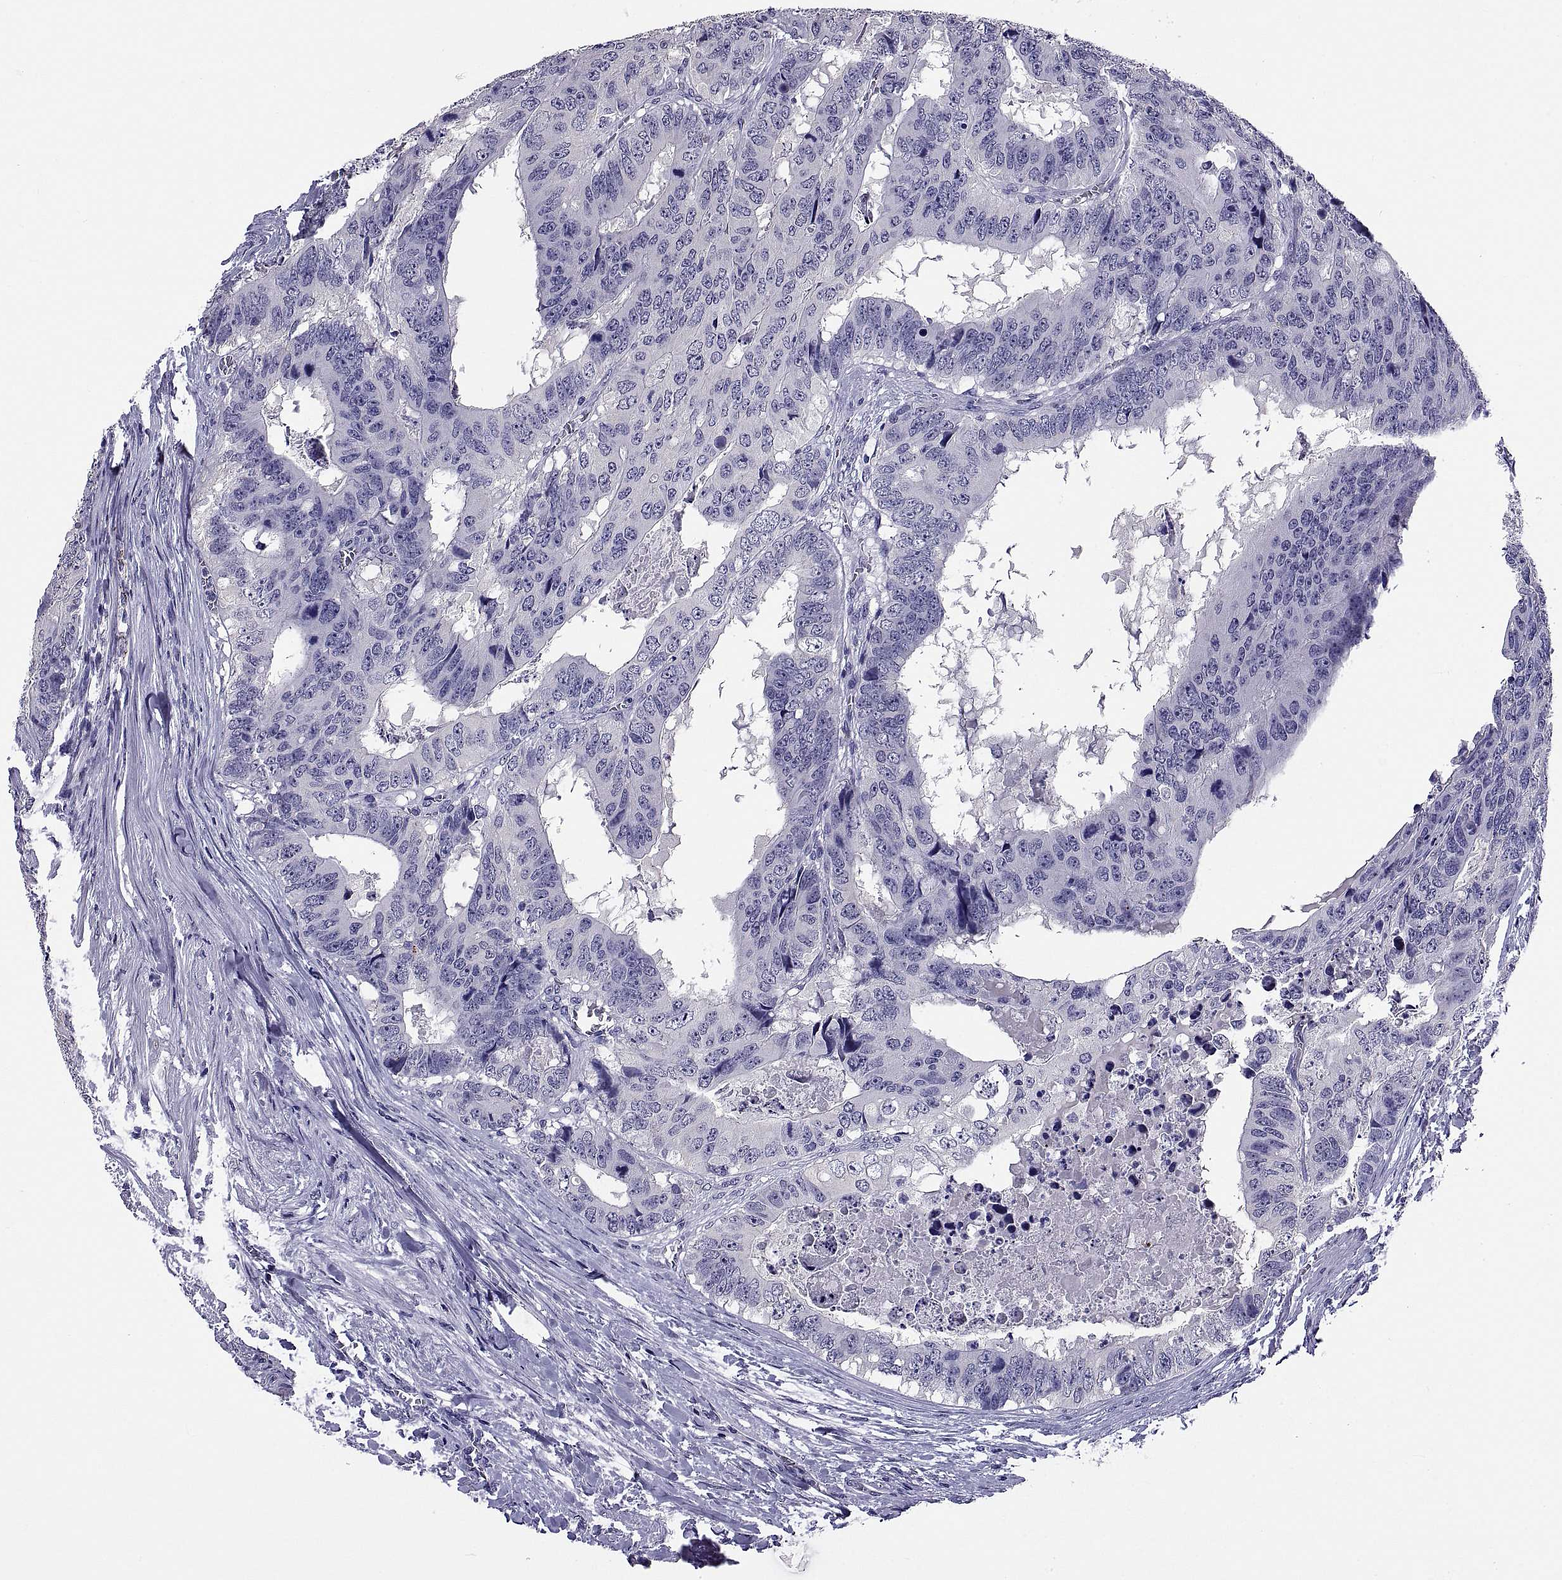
{"staining": {"intensity": "negative", "quantity": "none", "location": "none"}, "tissue": "colorectal cancer", "cell_type": "Tumor cells", "image_type": "cancer", "snomed": [{"axis": "morphology", "description": "Adenocarcinoma, NOS"}, {"axis": "topography", "description": "Colon"}], "caption": "Photomicrograph shows no protein expression in tumor cells of adenocarcinoma (colorectal) tissue.", "gene": "TGFBR3L", "patient": {"sex": "male", "age": 79}}